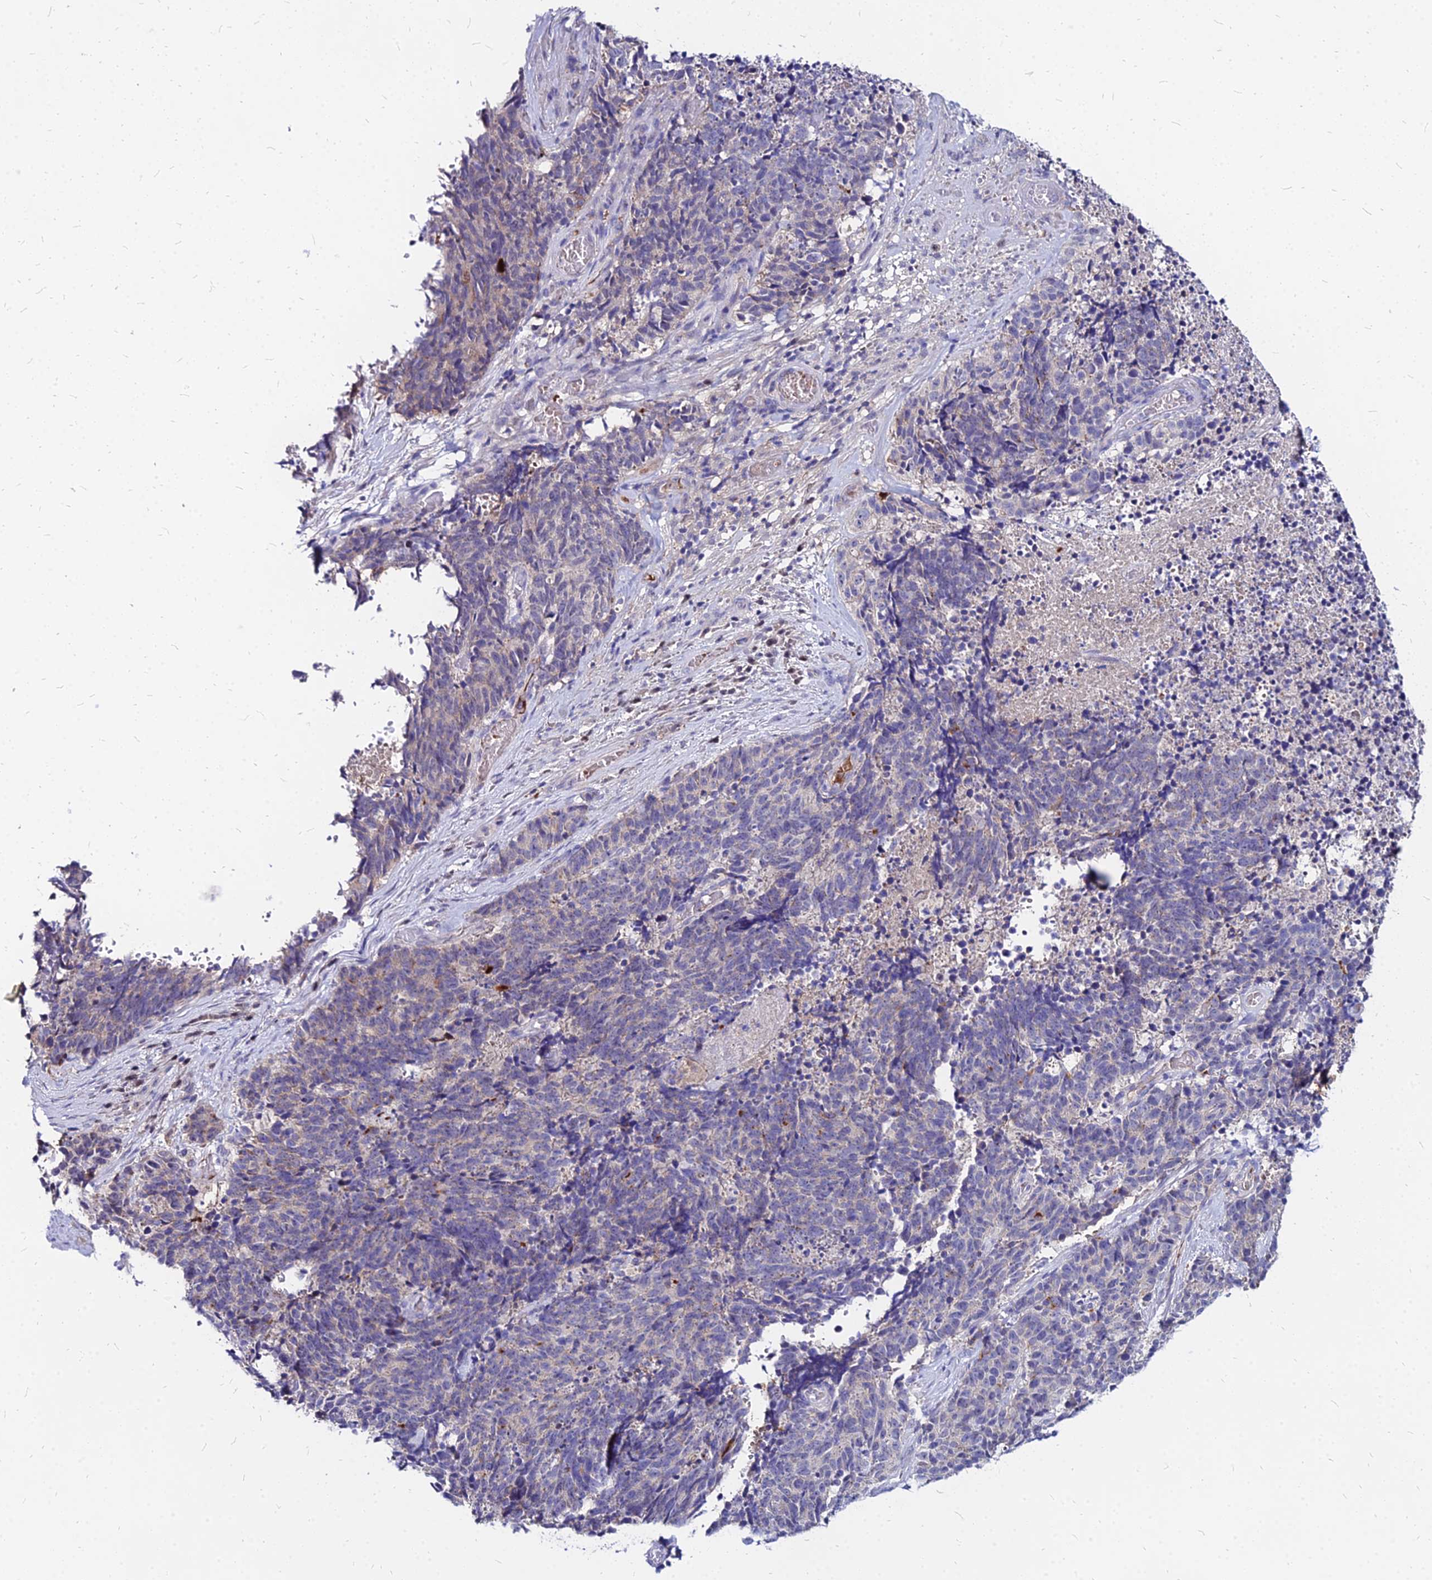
{"staining": {"intensity": "negative", "quantity": "none", "location": "none"}, "tissue": "cervical cancer", "cell_type": "Tumor cells", "image_type": "cancer", "snomed": [{"axis": "morphology", "description": "Squamous cell carcinoma, NOS"}, {"axis": "topography", "description": "Cervix"}], "caption": "The histopathology image reveals no significant staining in tumor cells of cervical cancer. (Stains: DAB (3,3'-diaminobenzidine) immunohistochemistry with hematoxylin counter stain, Microscopy: brightfield microscopy at high magnification).", "gene": "ACSM6", "patient": {"sex": "female", "age": 29}}